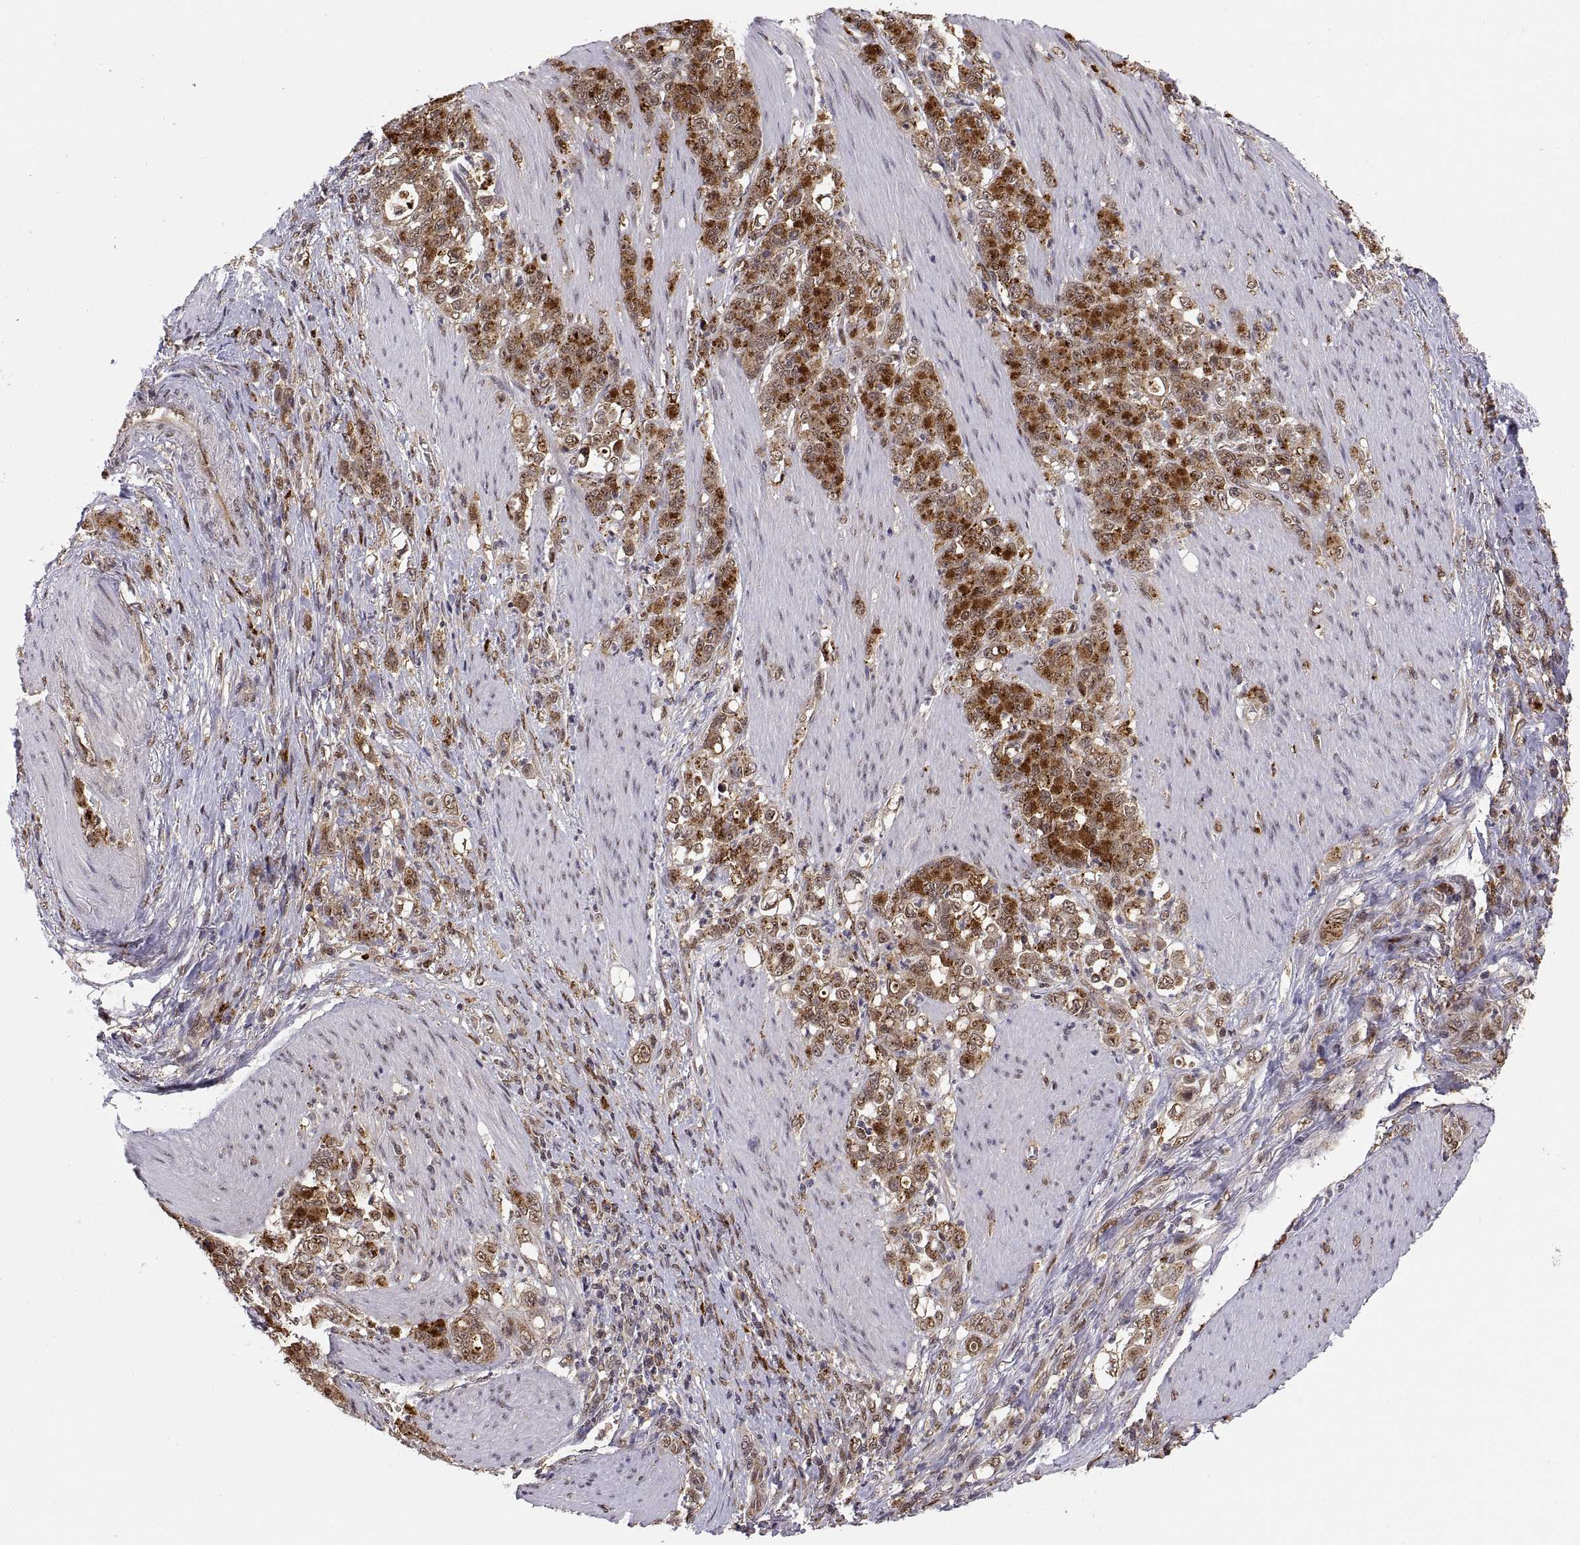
{"staining": {"intensity": "strong", "quantity": "25%-75%", "location": "cytoplasmic/membranous"}, "tissue": "stomach cancer", "cell_type": "Tumor cells", "image_type": "cancer", "snomed": [{"axis": "morphology", "description": "Adenocarcinoma, NOS"}, {"axis": "topography", "description": "Stomach"}], "caption": "The image exhibits immunohistochemical staining of adenocarcinoma (stomach). There is strong cytoplasmic/membranous positivity is seen in about 25%-75% of tumor cells.", "gene": "PSMC2", "patient": {"sex": "female", "age": 79}}